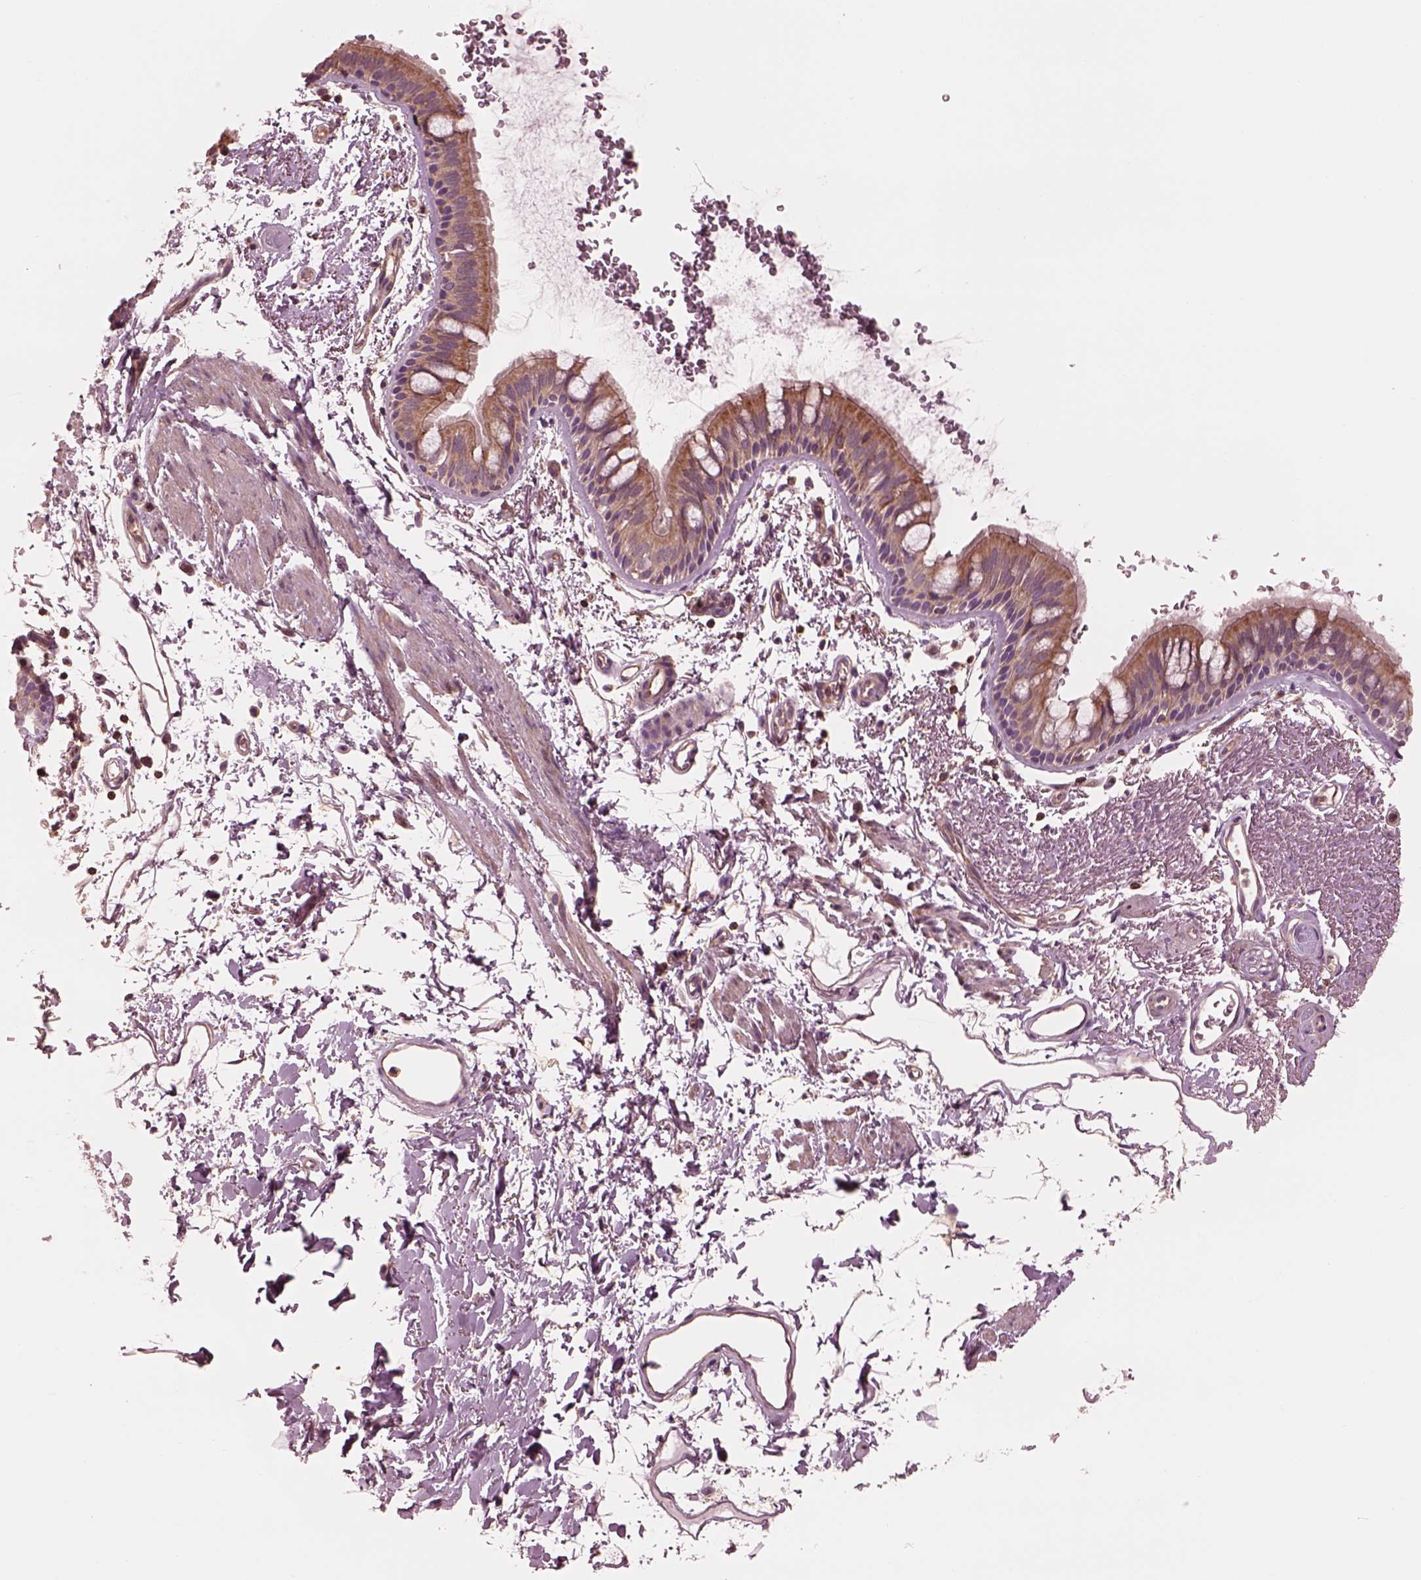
{"staining": {"intensity": "moderate", "quantity": "25%-75%", "location": "cytoplasmic/membranous"}, "tissue": "bronchus", "cell_type": "Respiratory epithelial cells", "image_type": "normal", "snomed": [{"axis": "morphology", "description": "Normal tissue, NOS"}, {"axis": "topography", "description": "Lymph node"}, {"axis": "topography", "description": "Bronchus"}], "caption": "Protein staining reveals moderate cytoplasmic/membranous expression in approximately 25%-75% of respiratory epithelial cells in normal bronchus. The protein is stained brown, and the nuclei are stained in blue (DAB (3,3'-diaminobenzidine) IHC with brightfield microscopy, high magnification).", "gene": "STK33", "patient": {"sex": "female", "age": 70}}